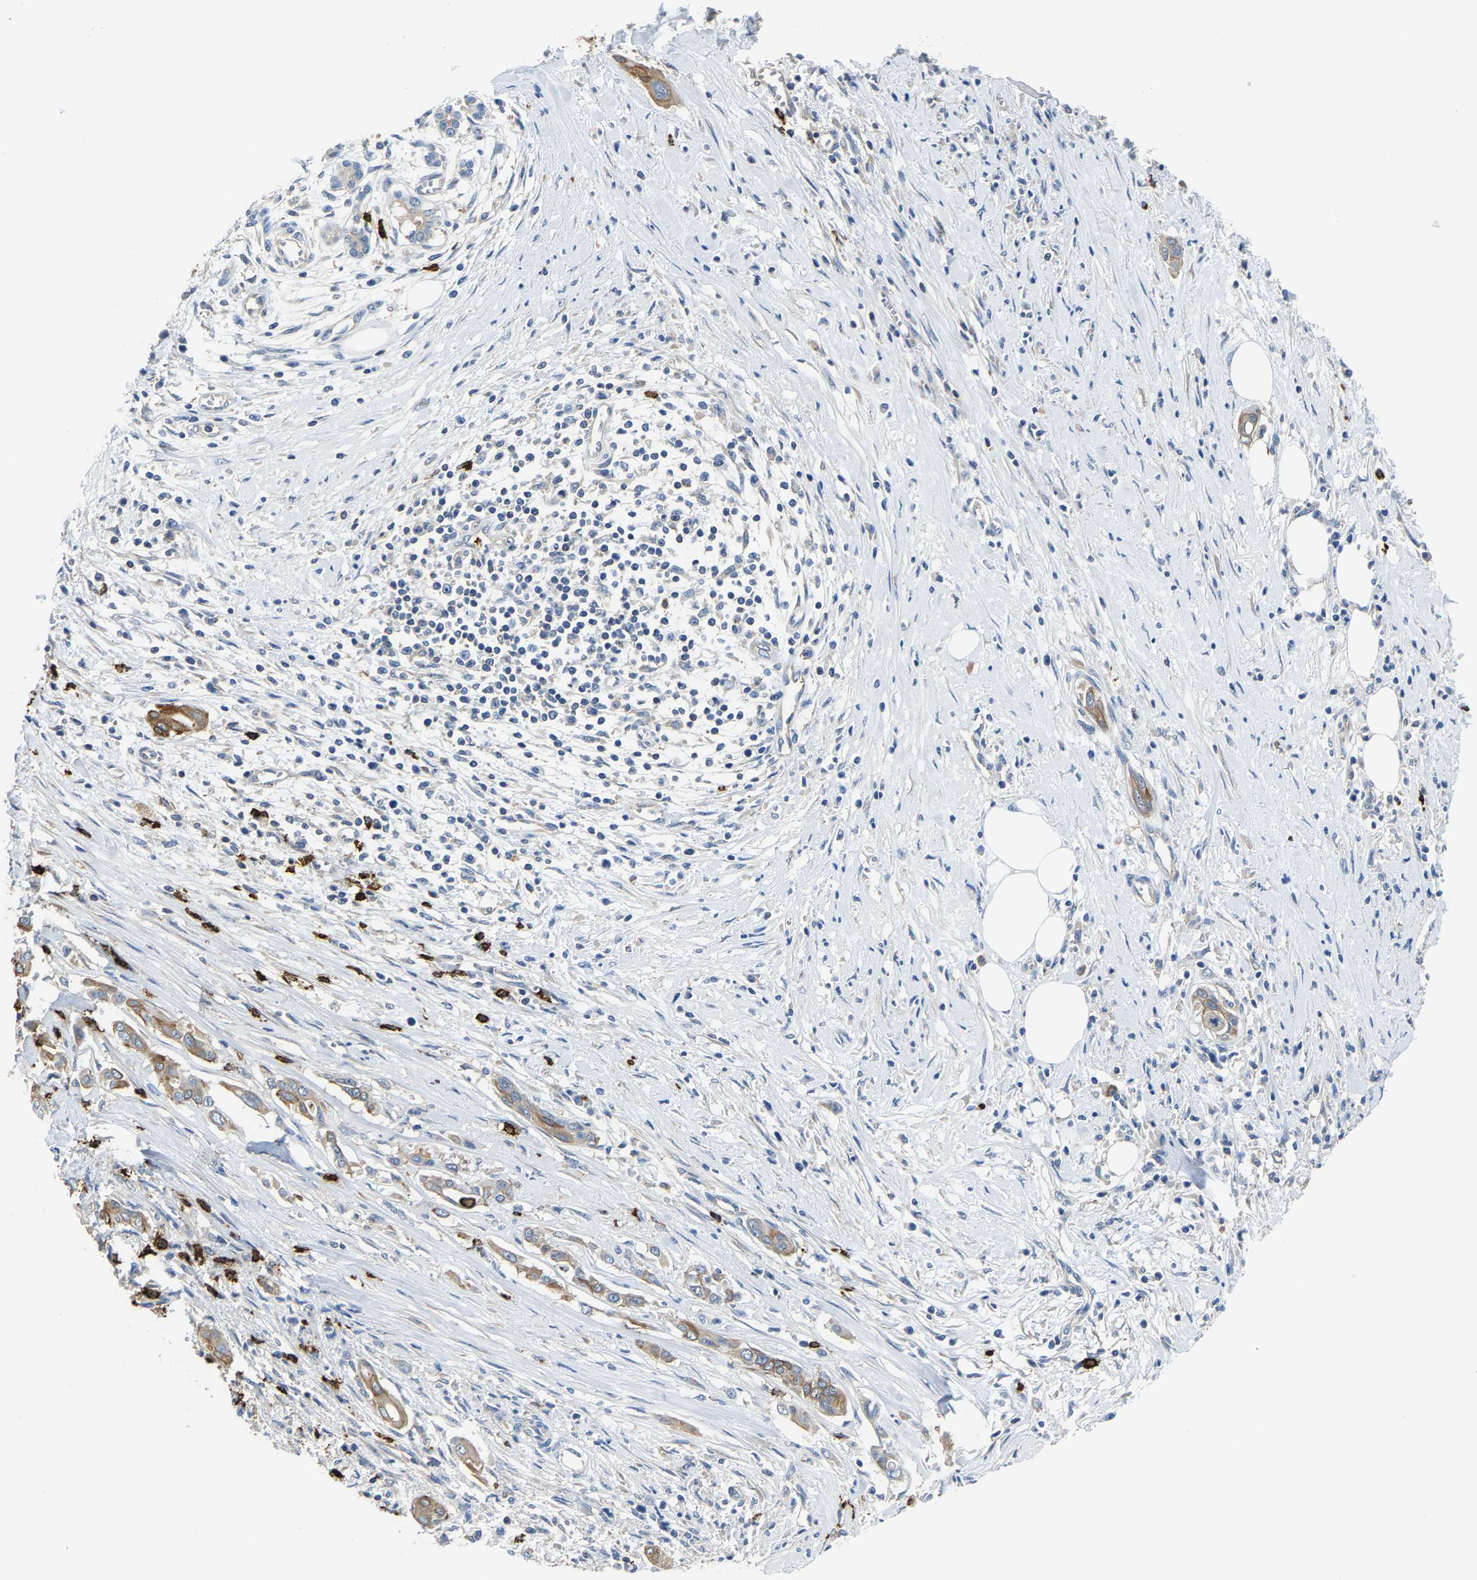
{"staining": {"intensity": "moderate", "quantity": "25%-75%", "location": "cytoplasmic/membranous"}, "tissue": "pancreatic cancer", "cell_type": "Tumor cells", "image_type": "cancer", "snomed": [{"axis": "morphology", "description": "Adenocarcinoma, NOS"}, {"axis": "topography", "description": "Pancreas"}], "caption": "A micrograph of human pancreatic cancer (adenocarcinoma) stained for a protein reveals moderate cytoplasmic/membranous brown staining in tumor cells. The staining is performed using DAB (3,3'-diaminobenzidine) brown chromogen to label protein expression. The nuclei are counter-stained blue using hematoxylin.", "gene": "TRAF6", "patient": {"sex": "male", "age": 58}}